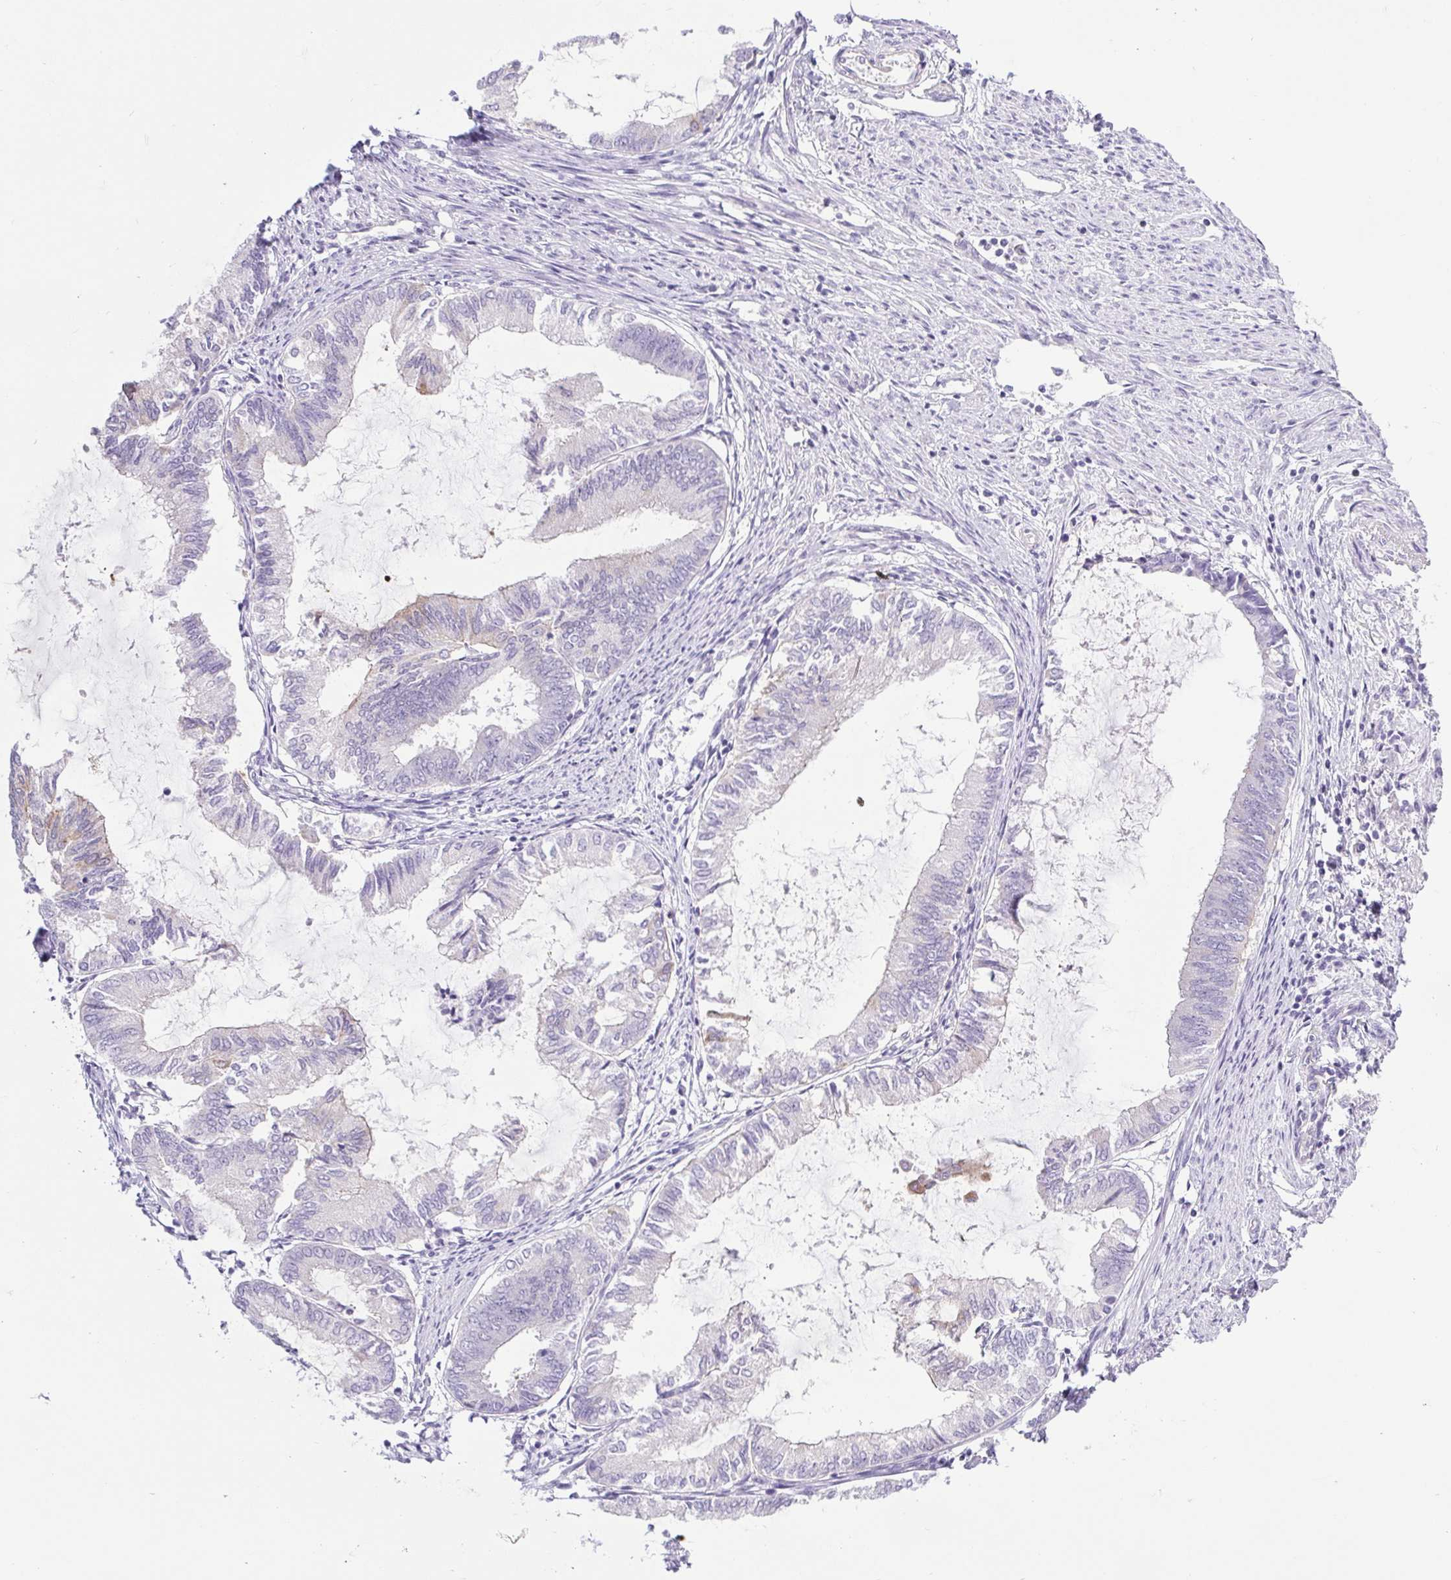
{"staining": {"intensity": "negative", "quantity": "none", "location": "none"}, "tissue": "endometrial cancer", "cell_type": "Tumor cells", "image_type": "cancer", "snomed": [{"axis": "morphology", "description": "Adenocarcinoma, NOS"}, {"axis": "topography", "description": "Endometrium"}], "caption": "IHC of human adenocarcinoma (endometrial) exhibits no expression in tumor cells.", "gene": "BCAS1", "patient": {"sex": "female", "age": 86}}